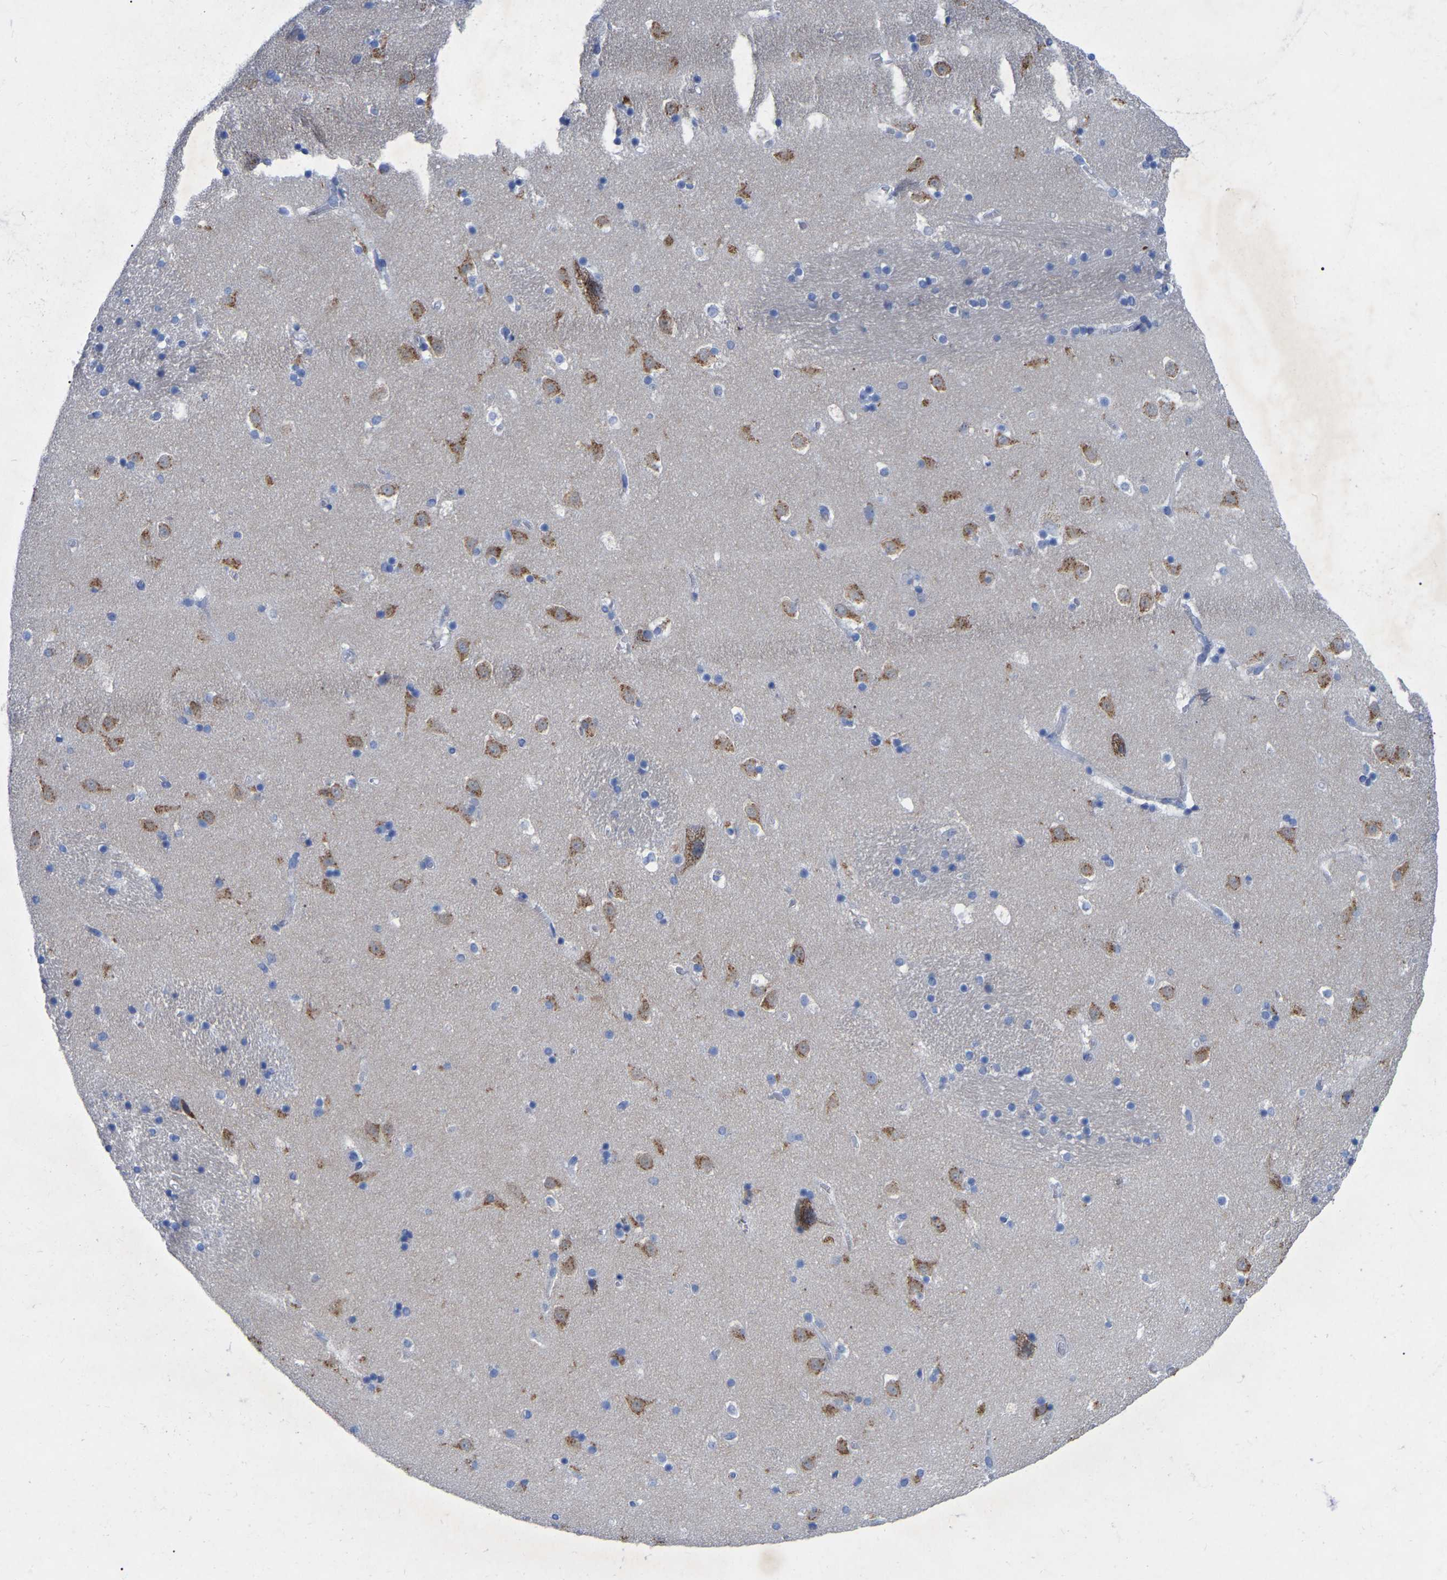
{"staining": {"intensity": "negative", "quantity": "none", "location": "none"}, "tissue": "caudate", "cell_type": "Glial cells", "image_type": "normal", "snomed": [{"axis": "morphology", "description": "Normal tissue, NOS"}, {"axis": "topography", "description": "Lateral ventricle wall"}], "caption": "Immunohistochemistry micrograph of normal caudate: caudate stained with DAB shows no significant protein positivity in glial cells. (Immunohistochemistry, brightfield microscopy, high magnification).", "gene": "STRIP2", "patient": {"sex": "male", "age": 45}}